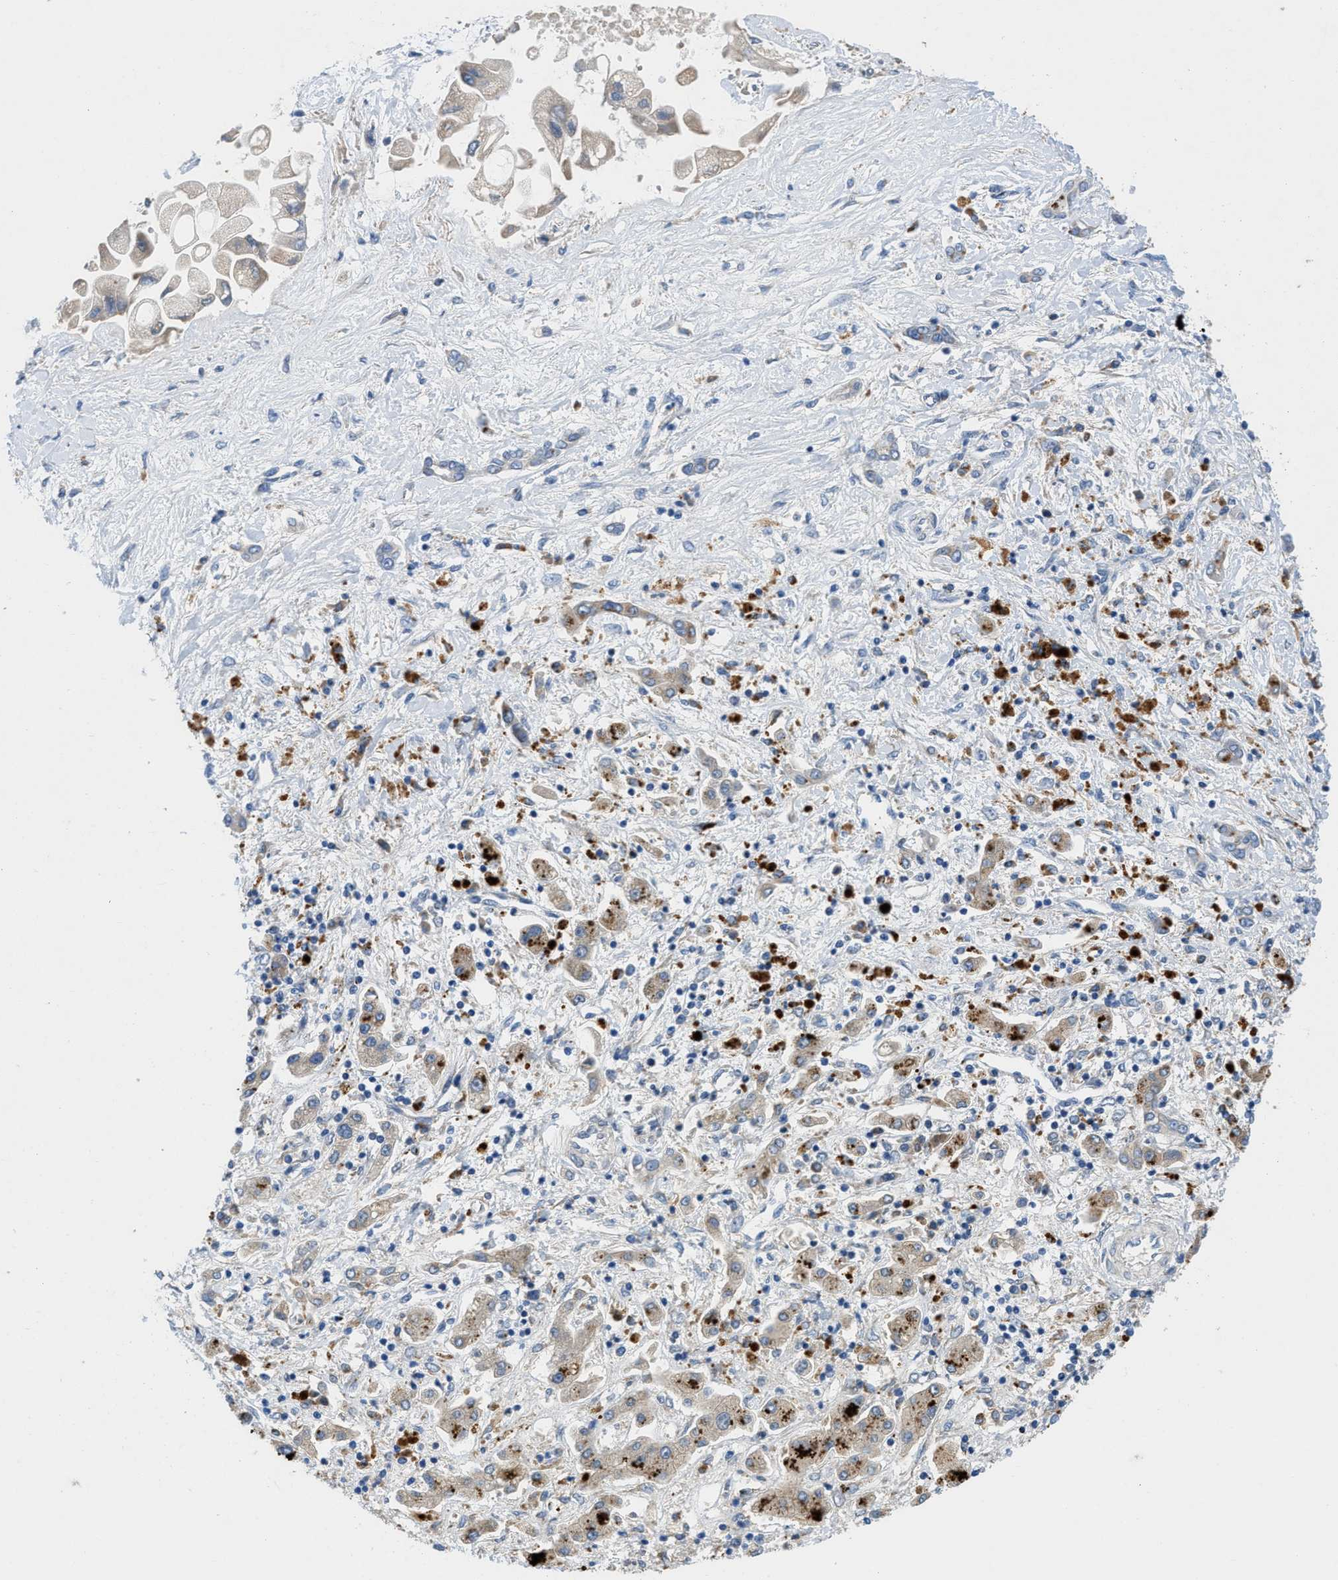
{"staining": {"intensity": "weak", "quantity": ">75%", "location": "cytoplasmic/membranous"}, "tissue": "liver cancer", "cell_type": "Tumor cells", "image_type": "cancer", "snomed": [{"axis": "morphology", "description": "Cholangiocarcinoma"}, {"axis": "topography", "description": "Liver"}], "caption": "High-power microscopy captured an immunohistochemistry image of liver cancer (cholangiocarcinoma), revealing weak cytoplasmic/membranous expression in approximately >75% of tumor cells. The protein is shown in brown color, while the nuclei are stained blue.", "gene": "TMEM248", "patient": {"sex": "male", "age": 50}}